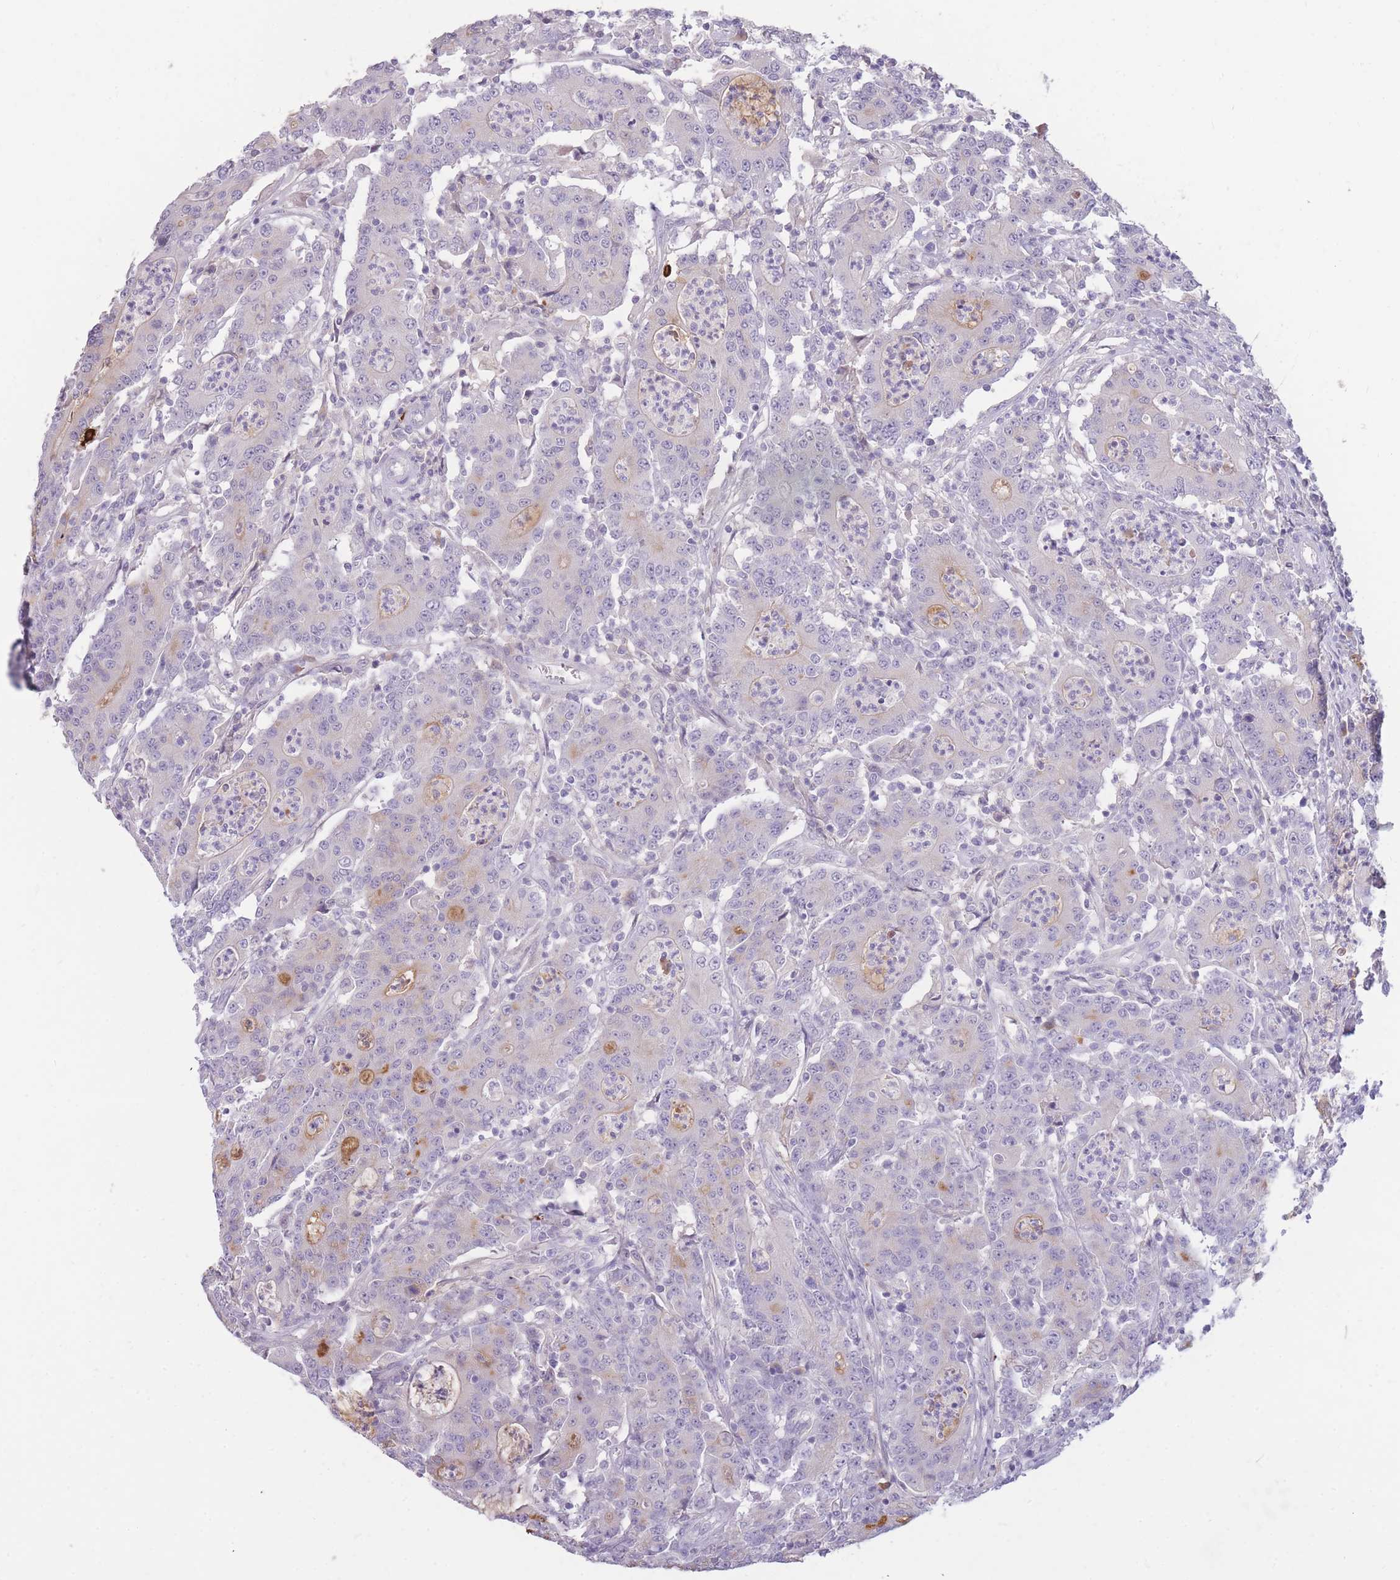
{"staining": {"intensity": "negative", "quantity": "none", "location": "none"}, "tissue": "colorectal cancer", "cell_type": "Tumor cells", "image_type": "cancer", "snomed": [{"axis": "morphology", "description": "Adenocarcinoma, NOS"}, {"axis": "topography", "description": "Colon"}], "caption": "Immunohistochemistry photomicrograph of colorectal cancer stained for a protein (brown), which shows no expression in tumor cells. The staining is performed using DAB (3,3'-diaminobenzidine) brown chromogen with nuclei counter-stained in using hematoxylin.", "gene": "TPSD1", "patient": {"sex": "male", "age": 83}}